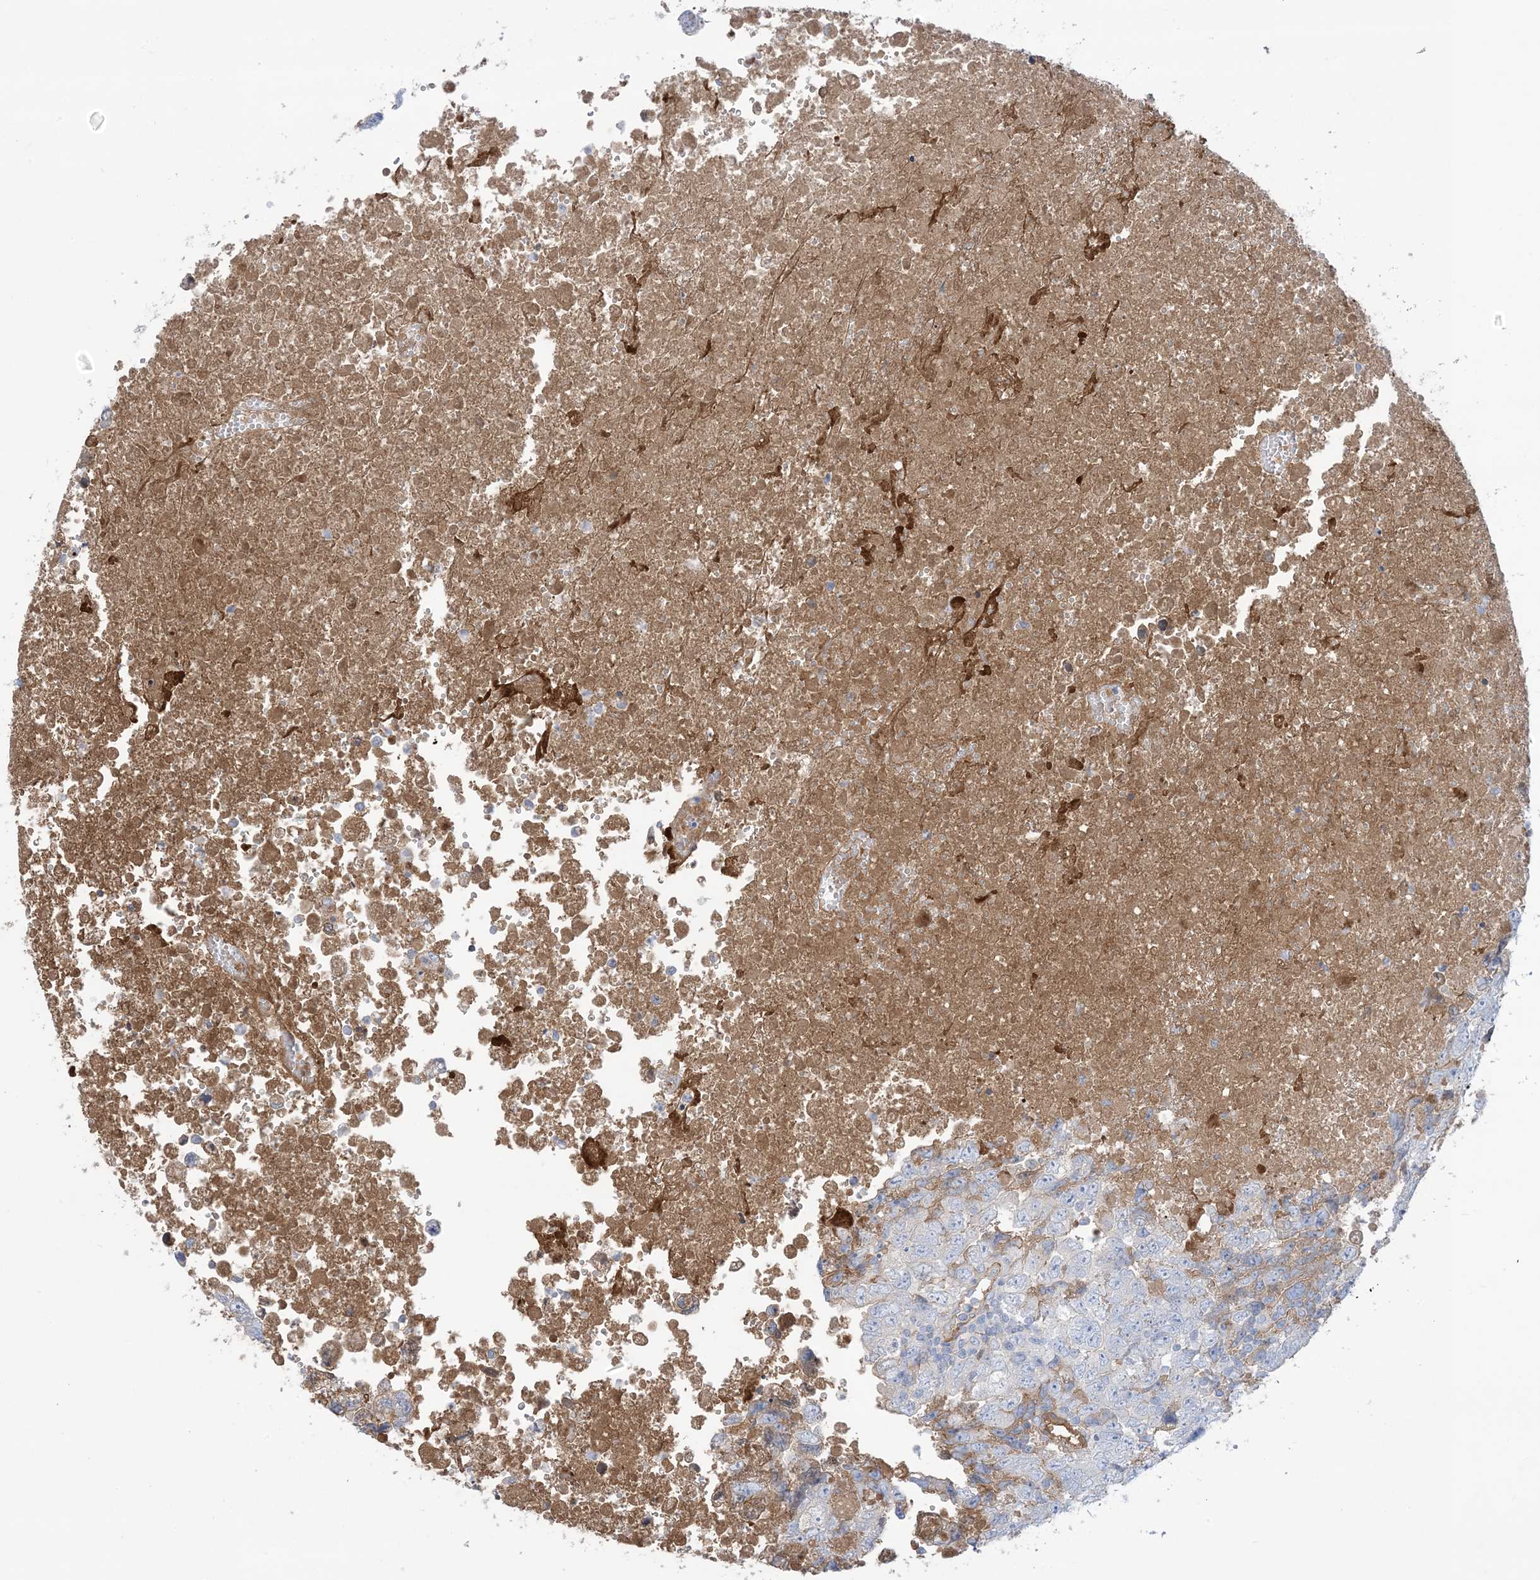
{"staining": {"intensity": "negative", "quantity": "none", "location": "none"}, "tissue": "testis cancer", "cell_type": "Tumor cells", "image_type": "cancer", "snomed": [{"axis": "morphology", "description": "Carcinoma, Embryonal, NOS"}, {"axis": "topography", "description": "Testis"}], "caption": "There is no significant positivity in tumor cells of embryonal carcinoma (testis).", "gene": "ATP11C", "patient": {"sex": "male", "age": 37}}